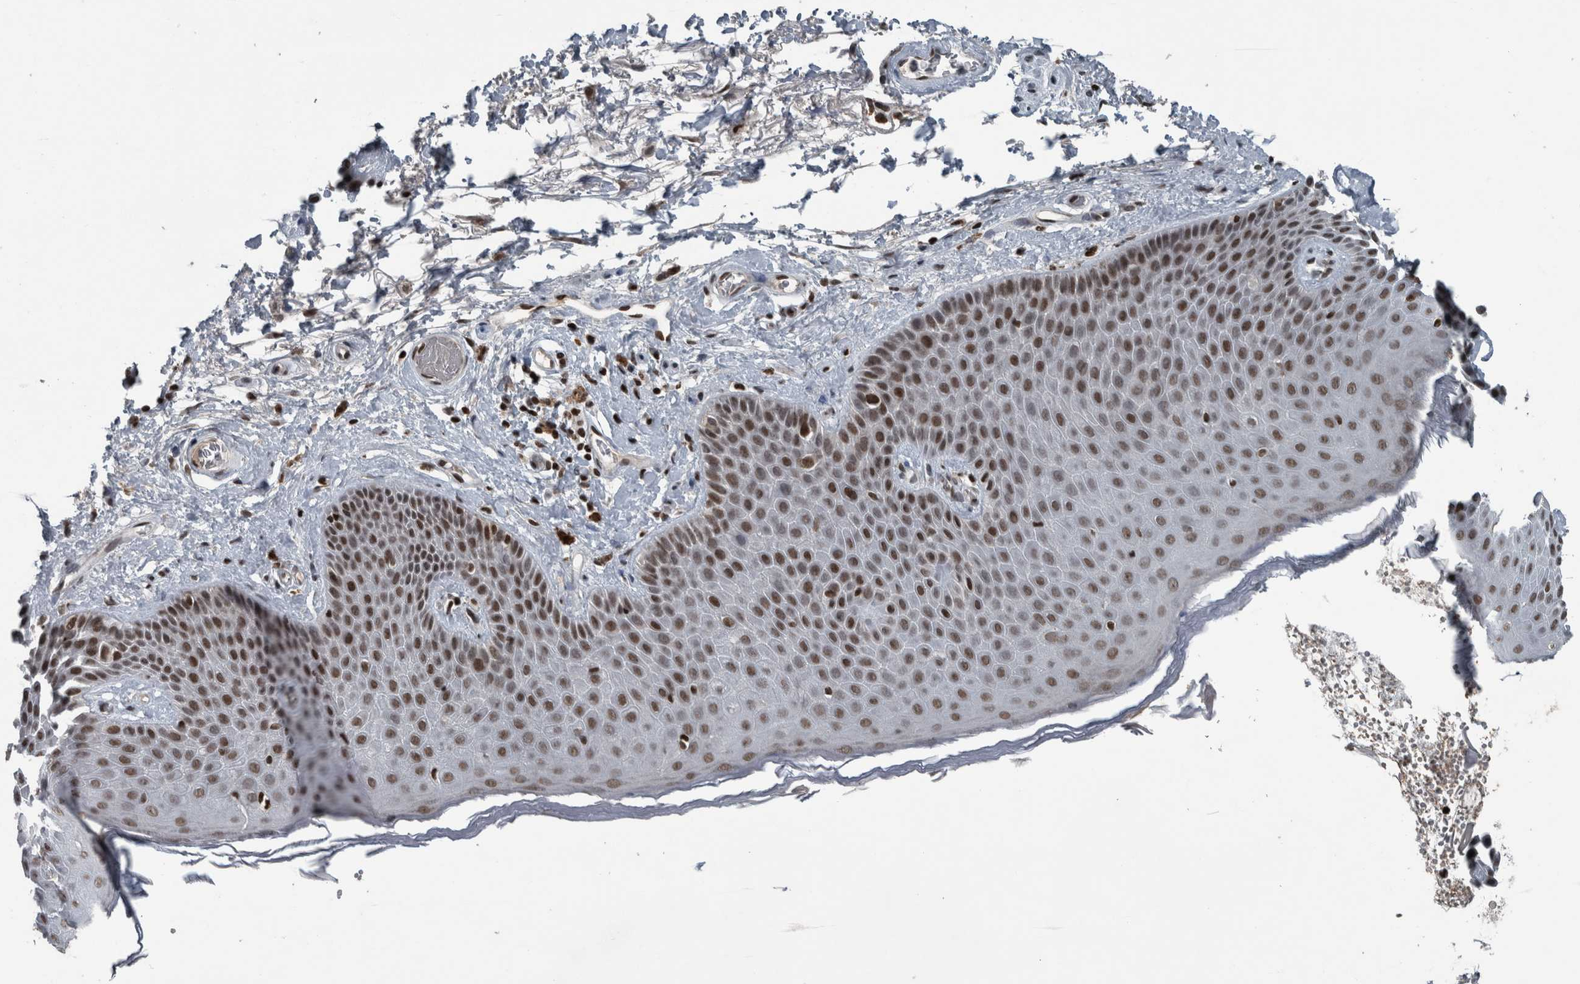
{"staining": {"intensity": "strong", "quantity": ">75%", "location": "nuclear"}, "tissue": "skin", "cell_type": "Epidermal cells", "image_type": "normal", "snomed": [{"axis": "morphology", "description": "Normal tissue, NOS"}, {"axis": "topography", "description": "Anal"}], "caption": "Immunohistochemistry (IHC) of benign skin displays high levels of strong nuclear positivity in about >75% of epidermal cells.", "gene": "UNC50", "patient": {"sex": "male", "age": 74}}